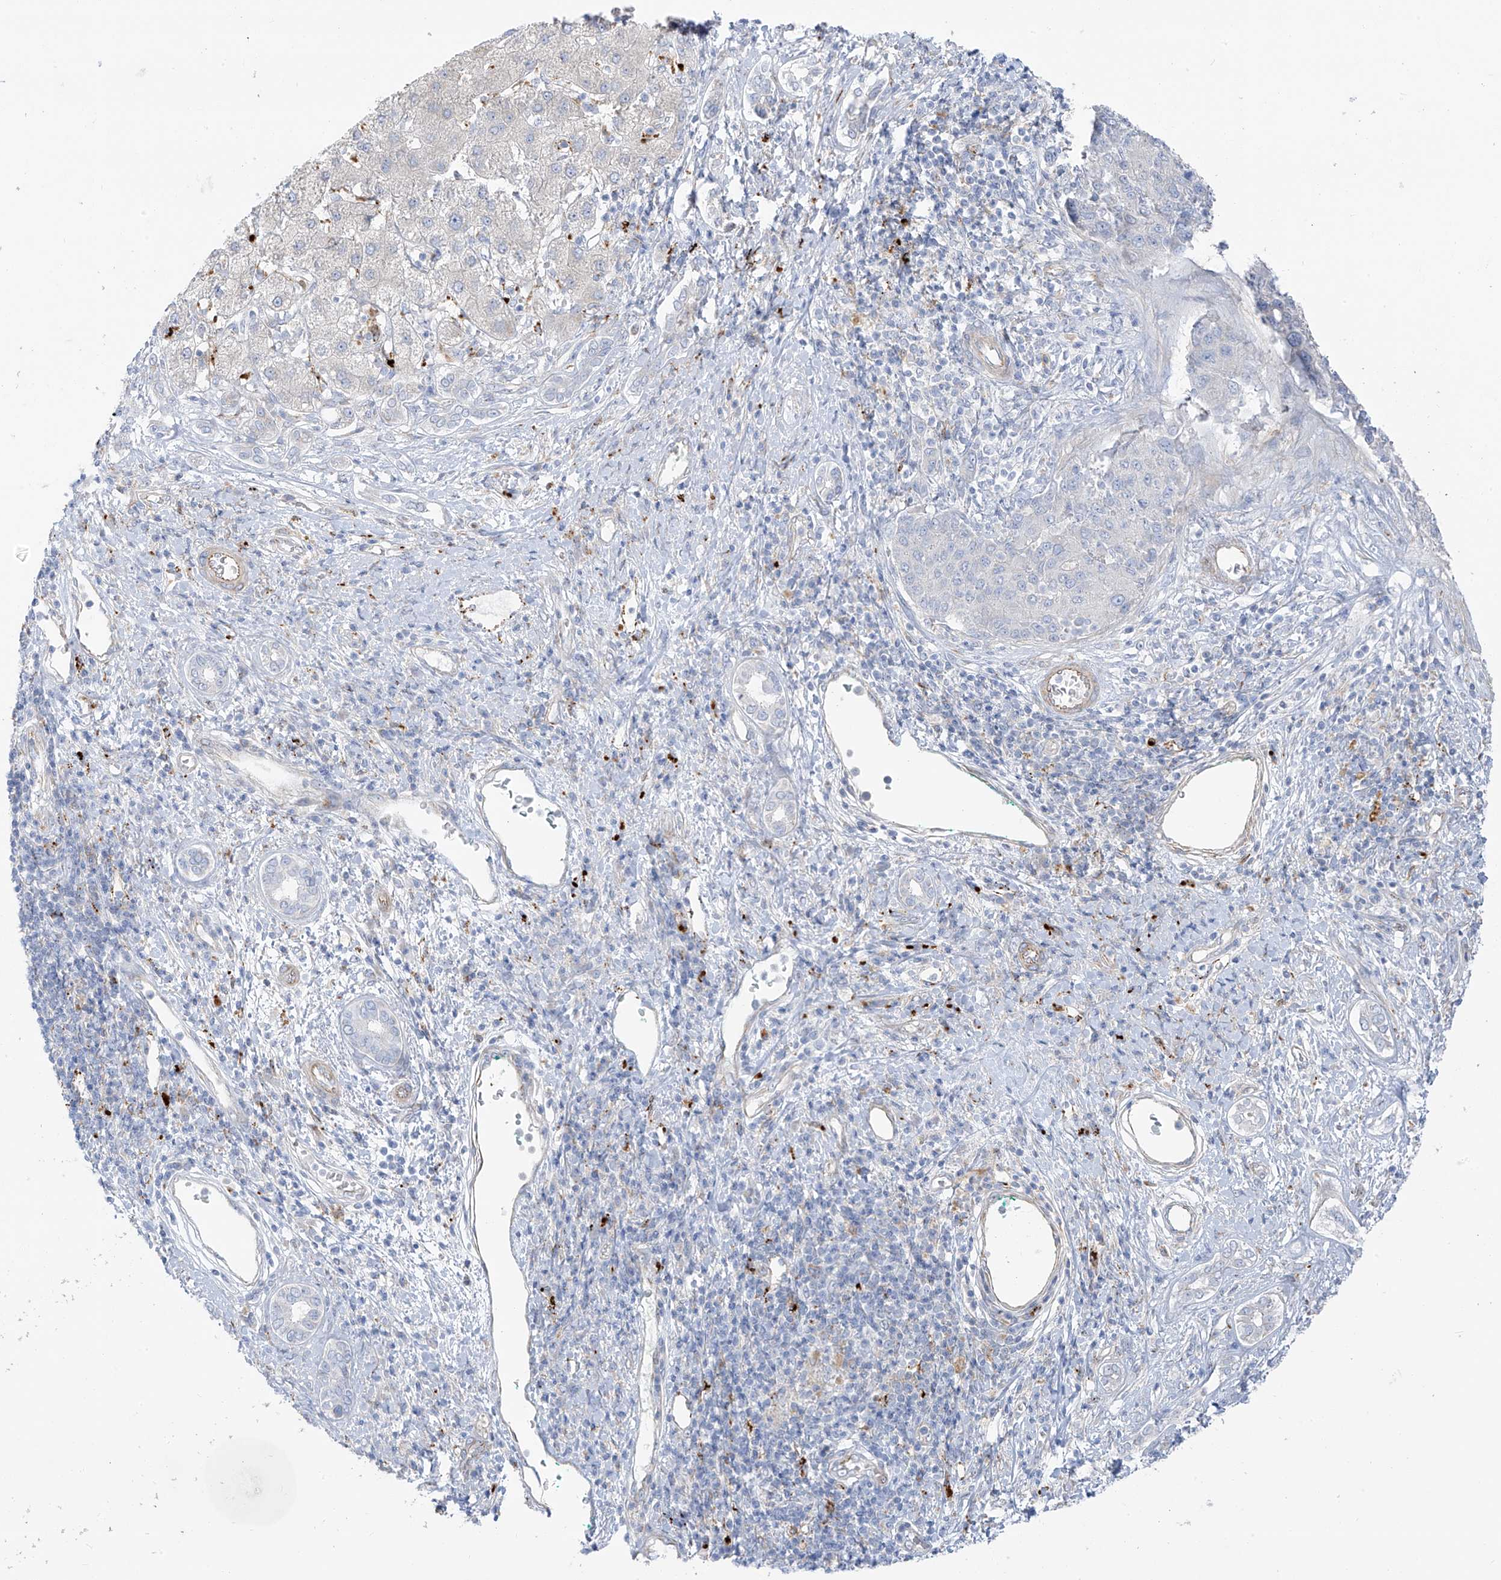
{"staining": {"intensity": "negative", "quantity": "none", "location": "none"}, "tissue": "liver cancer", "cell_type": "Tumor cells", "image_type": "cancer", "snomed": [{"axis": "morphology", "description": "Carcinoma, Hepatocellular, NOS"}, {"axis": "topography", "description": "Liver"}], "caption": "A high-resolution photomicrograph shows immunohistochemistry (IHC) staining of liver cancer (hepatocellular carcinoma), which demonstrates no significant positivity in tumor cells. (Brightfield microscopy of DAB immunohistochemistry at high magnification).", "gene": "TAL2", "patient": {"sex": "male", "age": 65}}